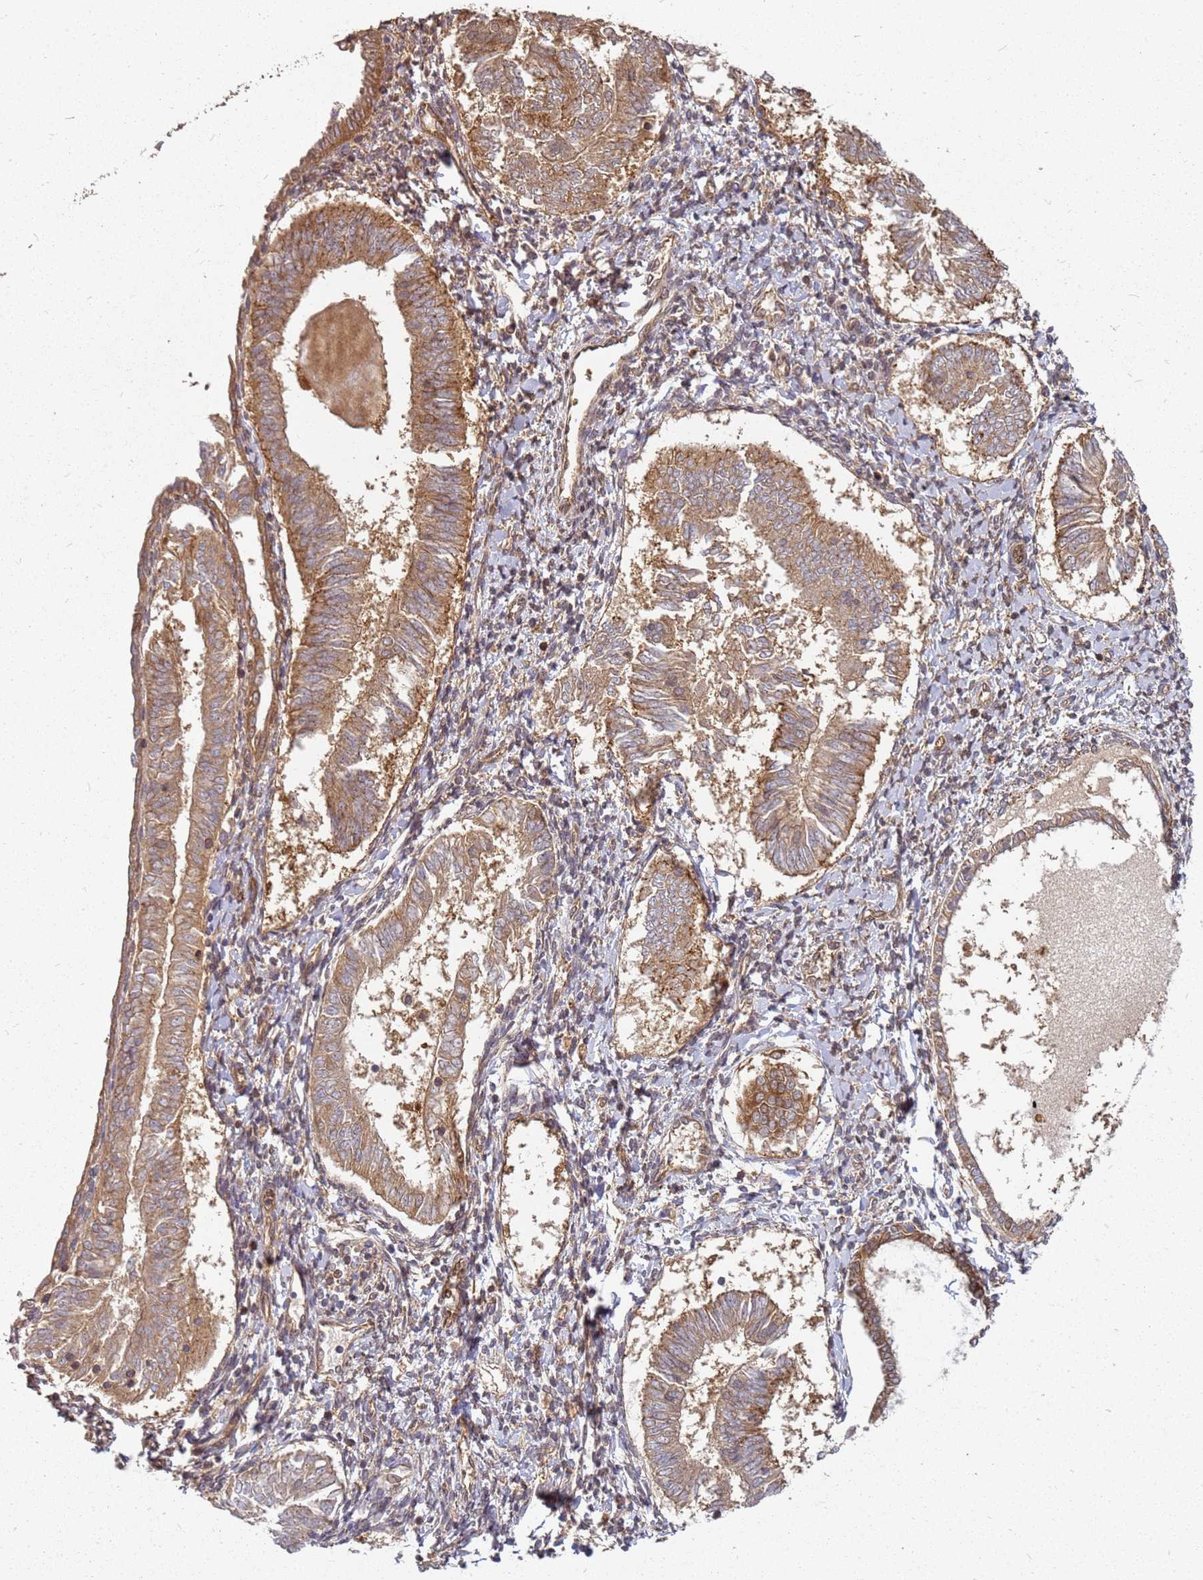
{"staining": {"intensity": "moderate", "quantity": ">75%", "location": "cytoplasmic/membranous"}, "tissue": "endometrial cancer", "cell_type": "Tumor cells", "image_type": "cancer", "snomed": [{"axis": "morphology", "description": "Adenocarcinoma, NOS"}, {"axis": "topography", "description": "Endometrium"}], "caption": "Endometrial adenocarcinoma stained for a protein (brown) displays moderate cytoplasmic/membranous positive staining in about >75% of tumor cells.", "gene": "NUDT14", "patient": {"sex": "female", "age": 58}}